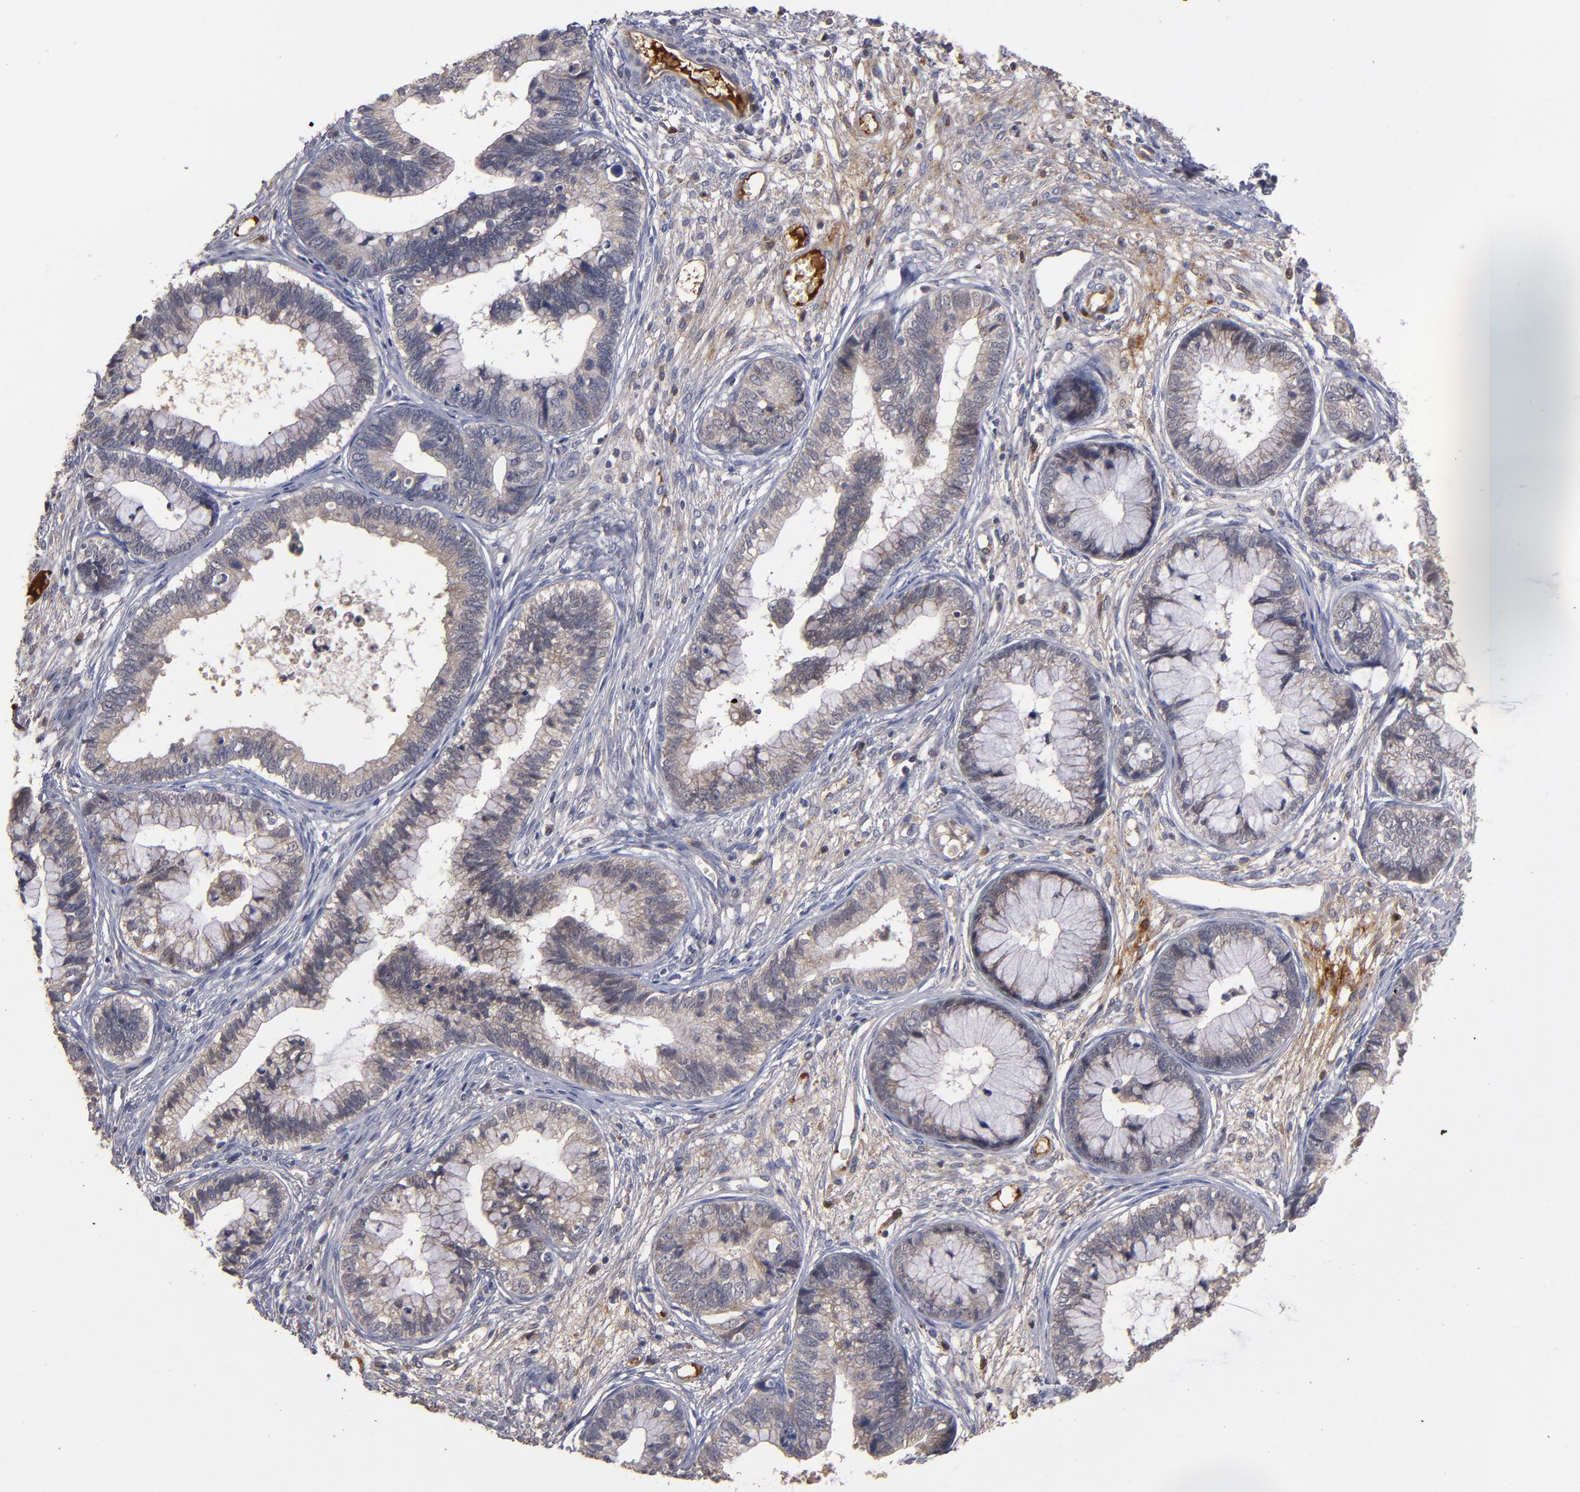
{"staining": {"intensity": "weak", "quantity": "25%-75%", "location": "cytoplasmic/membranous"}, "tissue": "cervical cancer", "cell_type": "Tumor cells", "image_type": "cancer", "snomed": [{"axis": "morphology", "description": "Adenocarcinoma, NOS"}, {"axis": "topography", "description": "Cervix"}], "caption": "A low amount of weak cytoplasmic/membranous staining is seen in about 25%-75% of tumor cells in cervical adenocarcinoma tissue.", "gene": "EXD2", "patient": {"sex": "female", "age": 44}}